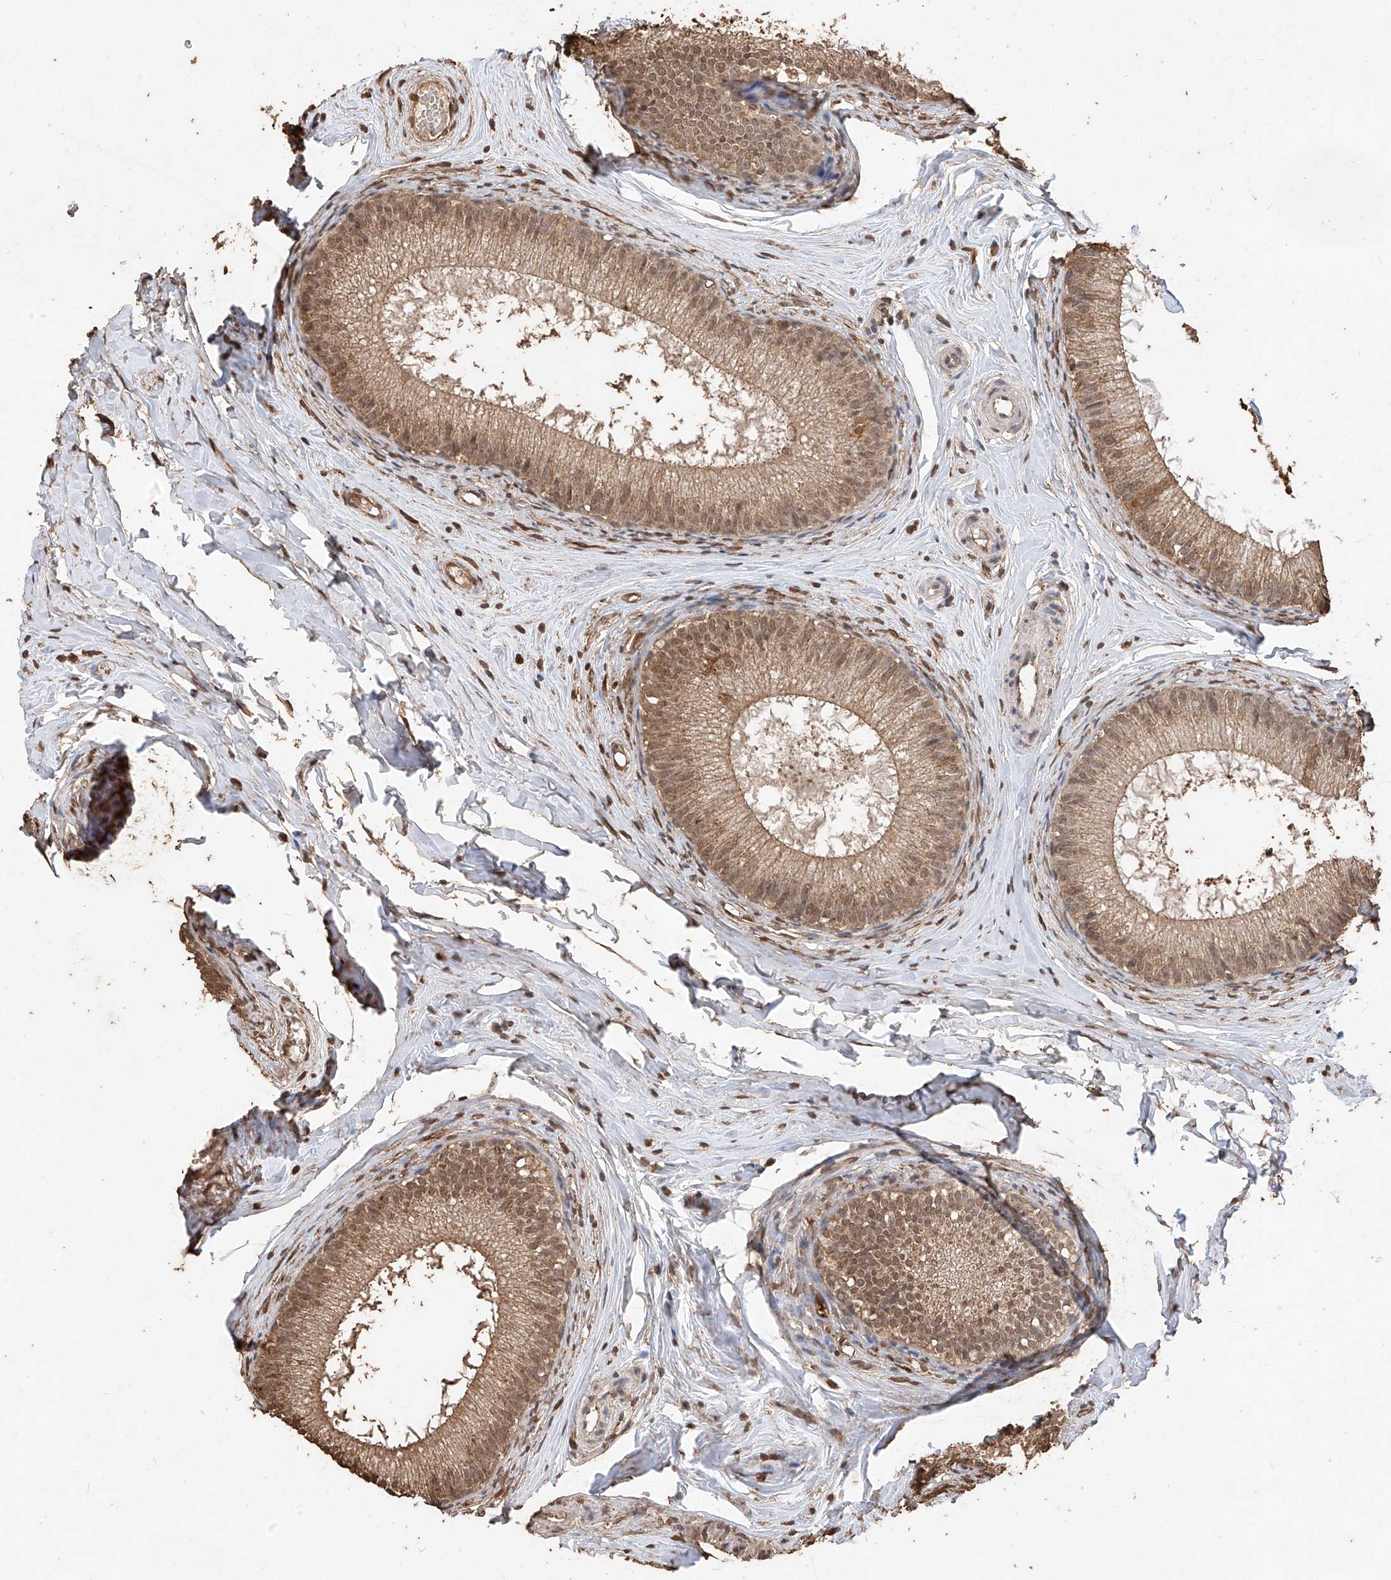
{"staining": {"intensity": "moderate", "quantity": "25%-75%", "location": "cytoplasmic/membranous,nuclear"}, "tissue": "epididymis", "cell_type": "Glandular cells", "image_type": "normal", "snomed": [{"axis": "morphology", "description": "Normal tissue, NOS"}, {"axis": "topography", "description": "Epididymis"}], "caption": "Normal epididymis was stained to show a protein in brown. There is medium levels of moderate cytoplasmic/membranous,nuclear positivity in approximately 25%-75% of glandular cells.", "gene": "ELOVL1", "patient": {"sex": "male", "age": 34}}